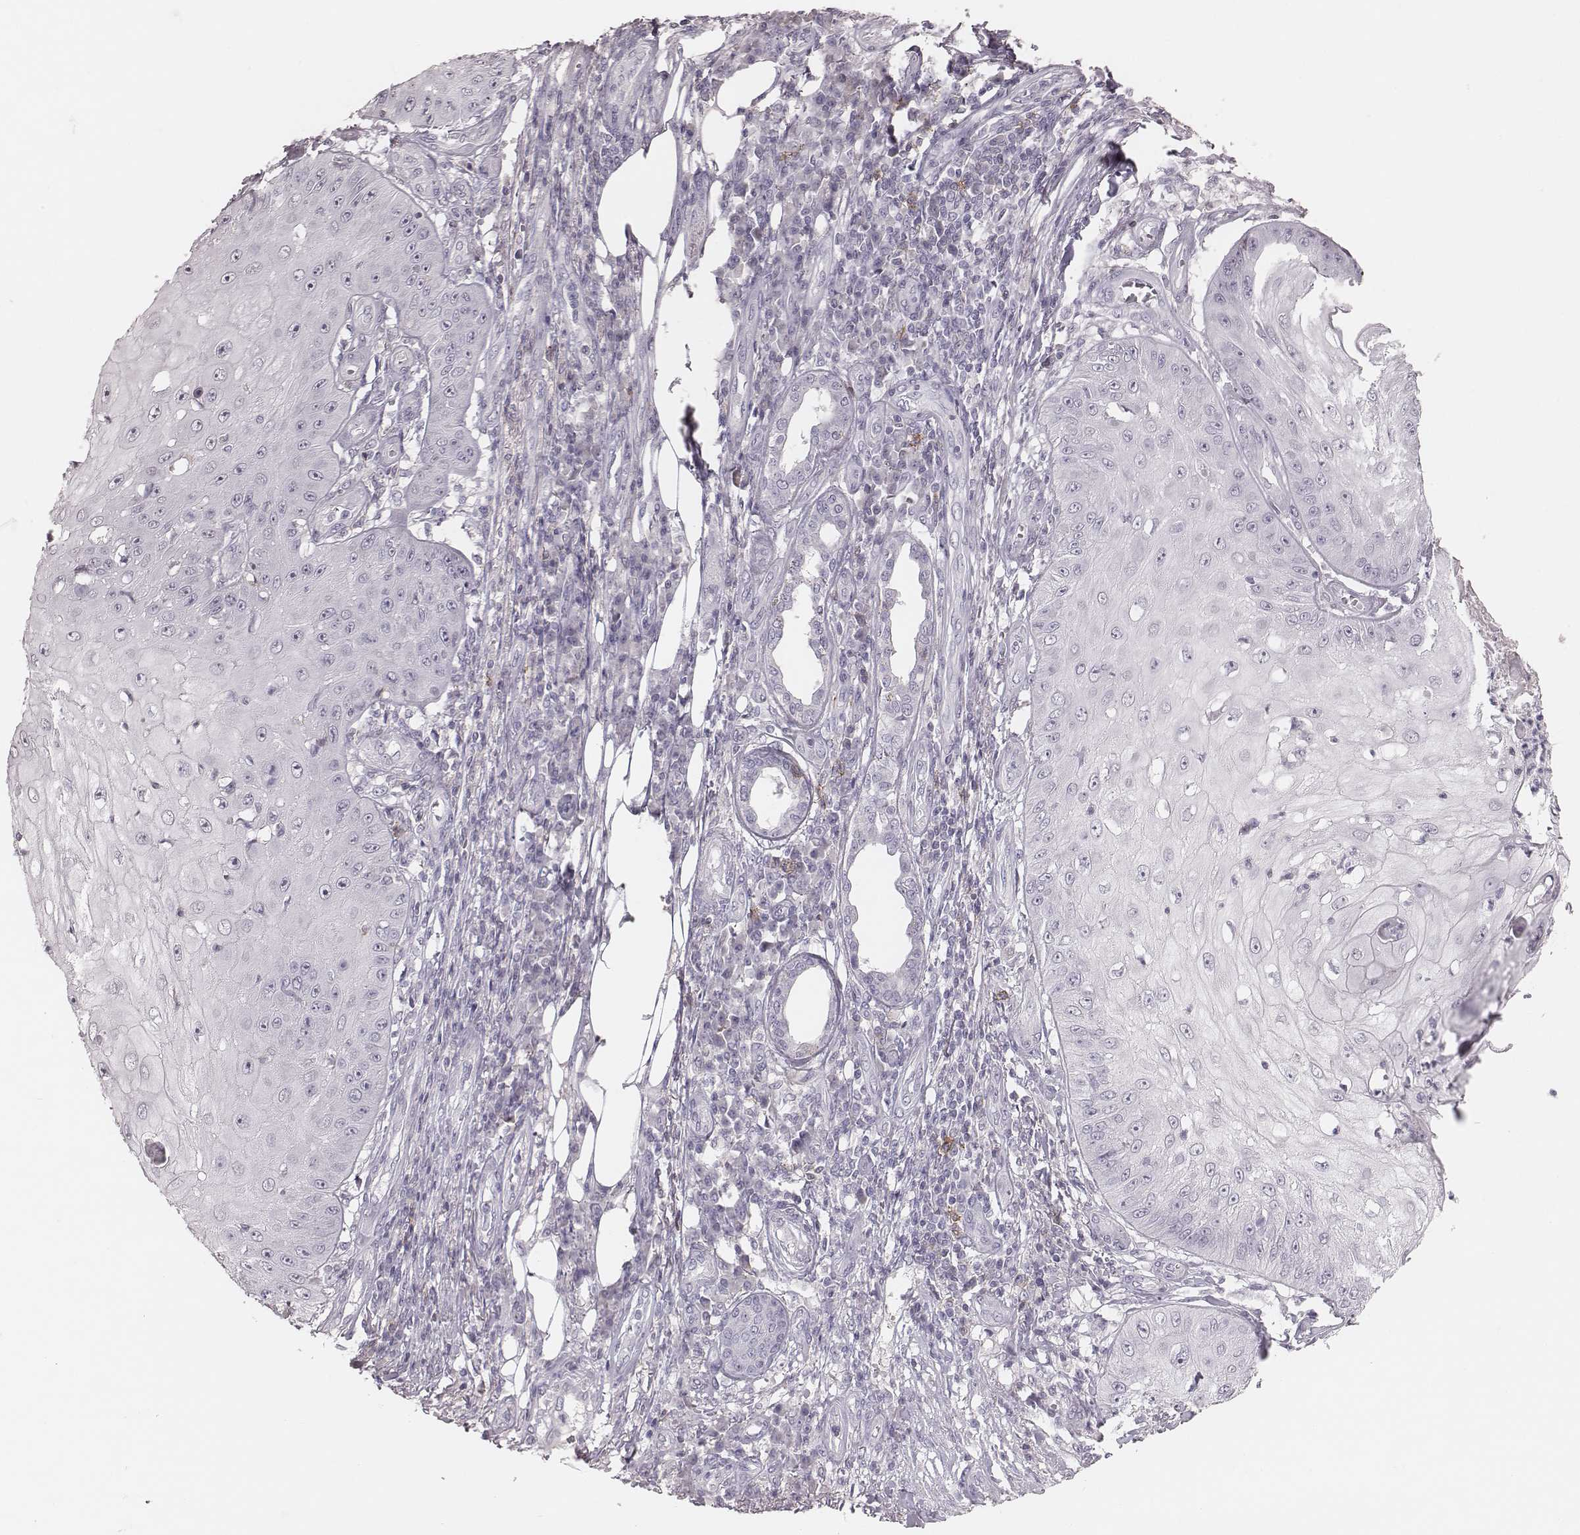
{"staining": {"intensity": "negative", "quantity": "none", "location": "none"}, "tissue": "skin cancer", "cell_type": "Tumor cells", "image_type": "cancer", "snomed": [{"axis": "morphology", "description": "Squamous cell carcinoma, NOS"}, {"axis": "topography", "description": "Skin"}], "caption": "A high-resolution micrograph shows immunohistochemistry (IHC) staining of skin cancer (squamous cell carcinoma), which reveals no significant expression in tumor cells.", "gene": "PDCD1", "patient": {"sex": "male", "age": 70}}